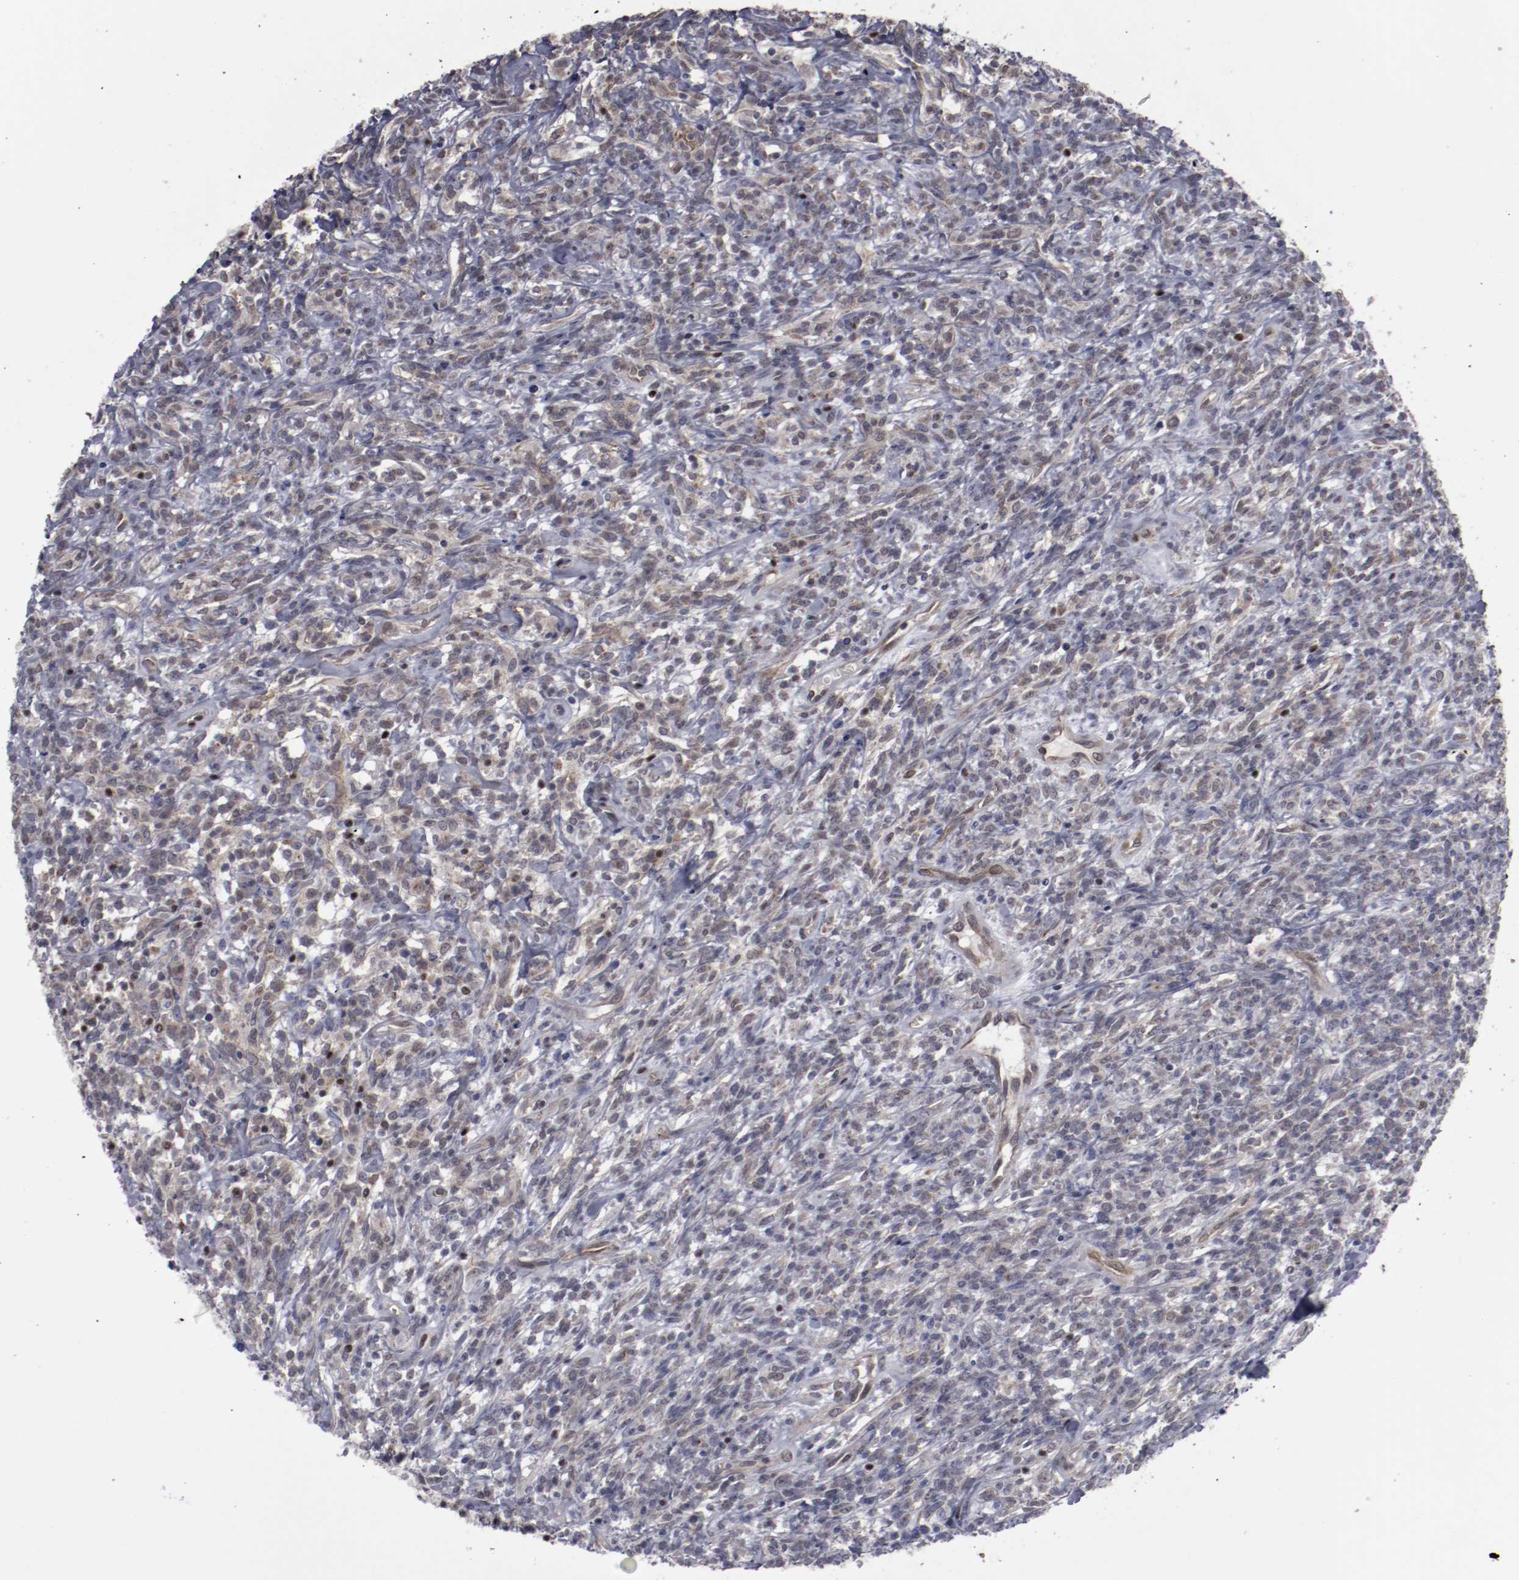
{"staining": {"intensity": "weak", "quantity": "25%-75%", "location": "cytoplasmic/membranous"}, "tissue": "lymphoma", "cell_type": "Tumor cells", "image_type": "cancer", "snomed": [{"axis": "morphology", "description": "Malignant lymphoma, non-Hodgkin's type, High grade"}, {"axis": "topography", "description": "Lymph node"}], "caption": "There is low levels of weak cytoplasmic/membranous positivity in tumor cells of malignant lymphoma, non-Hodgkin's type (high-grade), as demonstrated by immunohistochemical staining (brown color).", "gene": "LEF1", "patient": {"sex": "female", "age": 73}}